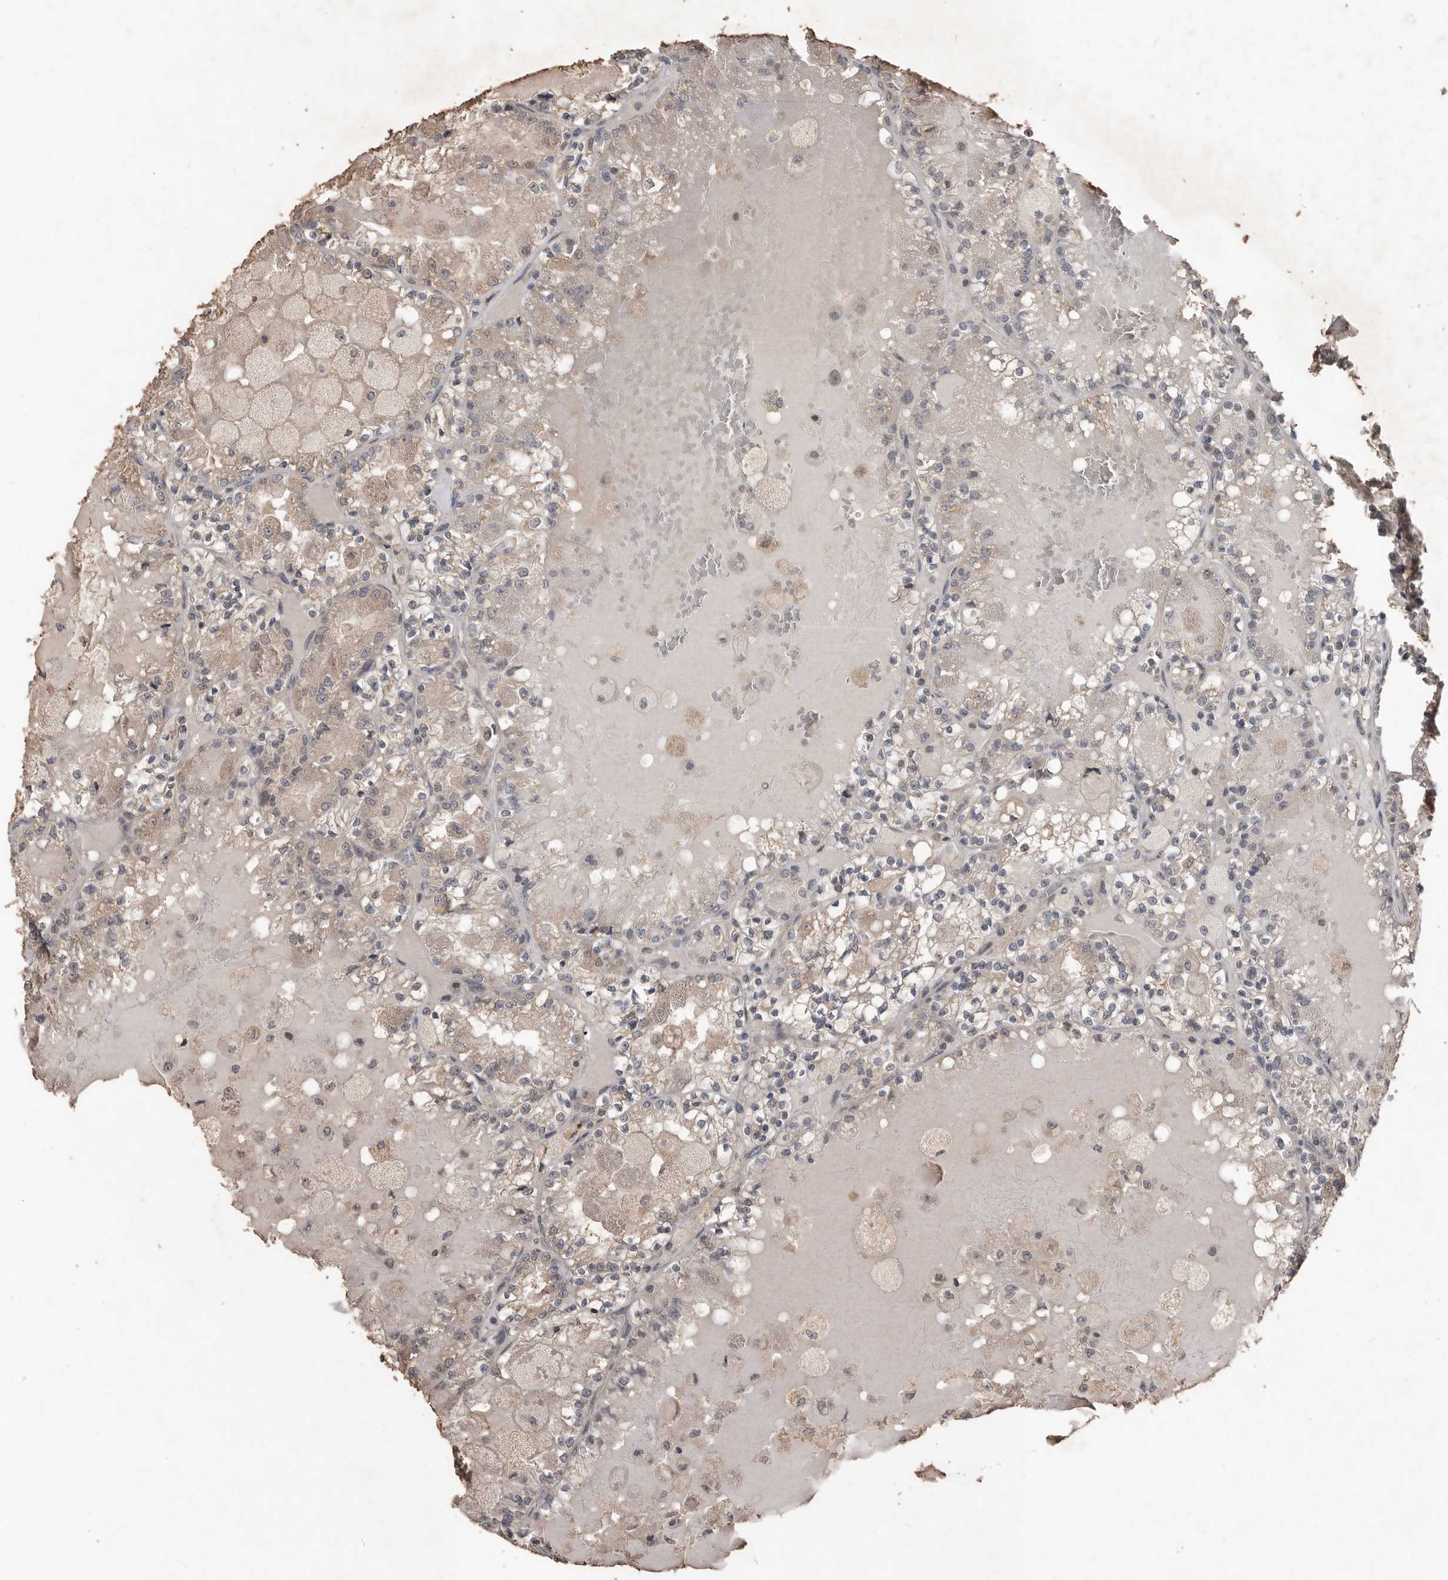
{"staining": {"intensity": "weak", "quantity": "<25%", "location": "cytoplasmic/membranous"}, "tissue": "renal cancer", "cell_type": "Tumor cells", "image_type": "cancer", "snomed": [{"axis": "morphology", "description": "Adenocarcinoma, NOS"}, {"axis": "topography", "description": "Kidney"}], "caption": "Tumor cells are negative for protein expression in human renal cancer (adenocarcinoma). The staining was performed using DAB (3,3'-diaminobenzidine) to visualize the protein expression in brown, while the nuclei were stained in blue with hematoxylin (Magnification: 20x).", "gene": "BAMBI", "patient": {"sex": "female", "age": 56}}